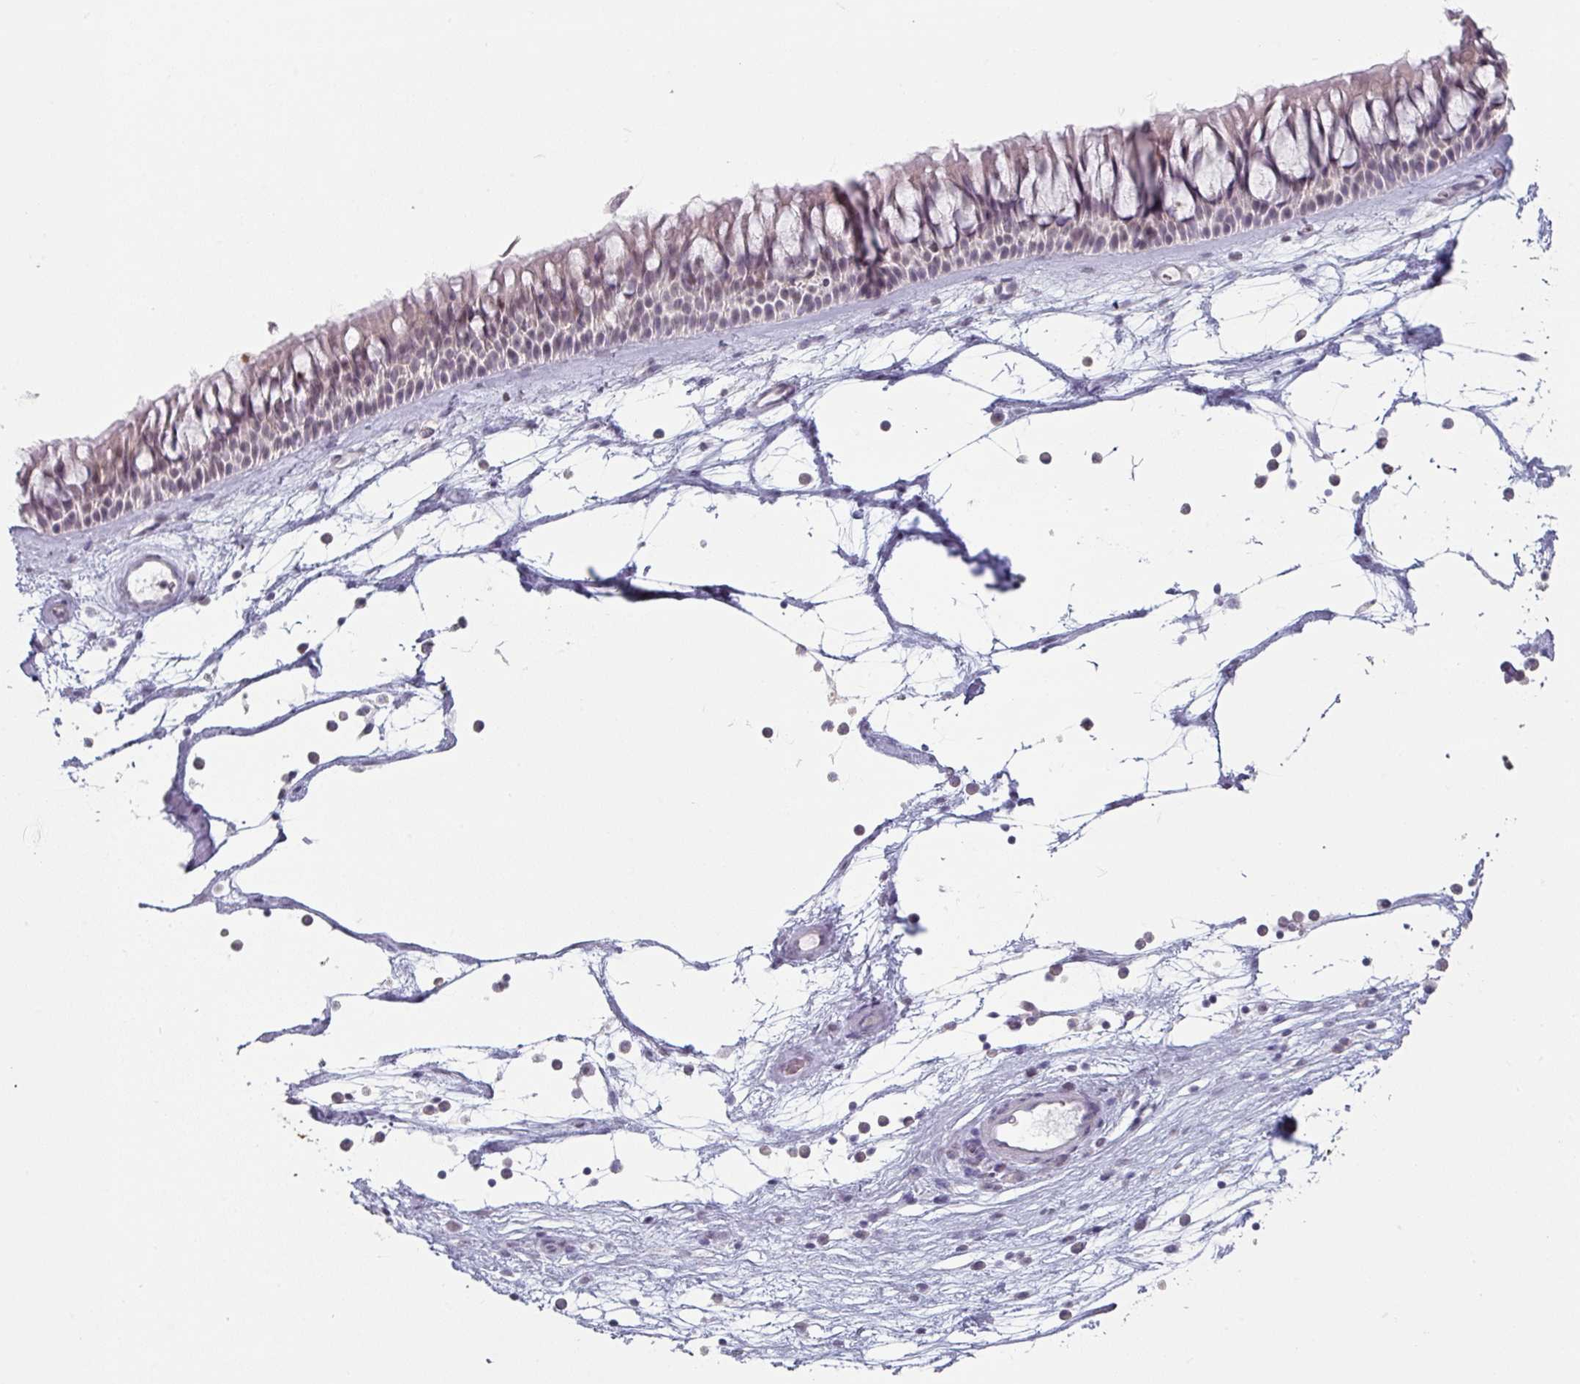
{"staining": {"intensity": "weak", "quantity": "<25%", "location": "nuclear"}, "tissue": "nasopharynx", "cell_type": "Respiratory epithelial cells", "image_type": "normal", "snomed": [{"axis": "morphology", "description": "Normal tissue, NOS"}, {"axis": "topography", "description": "Nasopharynx"}], "caption": "This histopathology image is of unremarkable nasopharynx stained with IHC to label a protein in brown with the nuclei are counter-stained blue. There is no positivity in respiratory epithelial cells. (DAB (3,3'-diaminobenzidine) immunohistochemistry (IHC) visualized using brightfield microscopy, high magnification).", "gene": "SPRR1A", "patient": {"sex": "male", "age": 64}}